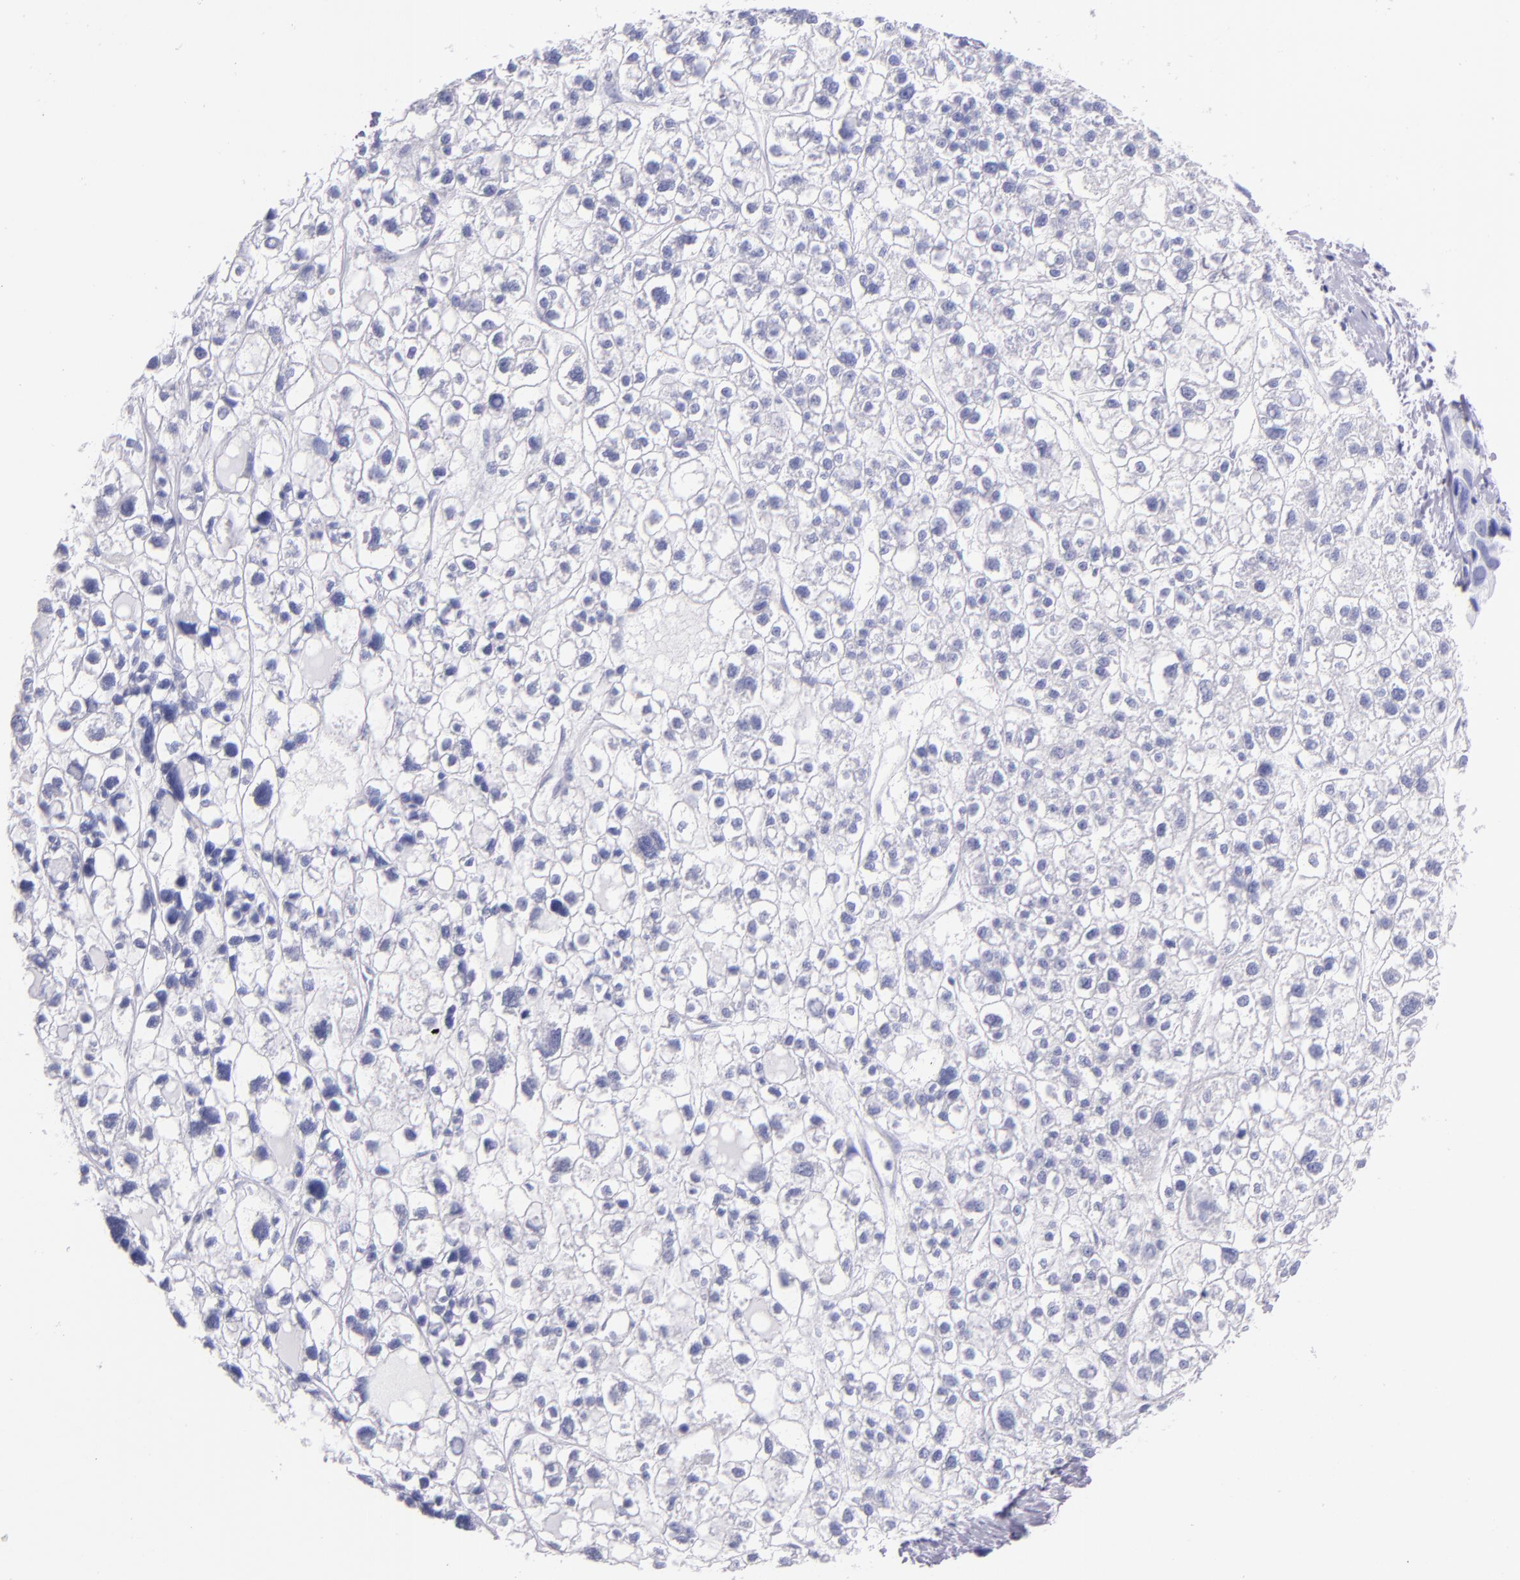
{"staining": {"intensity": "negative", "quantity": "none", "location": "none"}, "tissue": "liver cancer", "cell_type": "Tumor cells", "image_type": "cancer", "snomed": [{"axis": "morphology", "description": "Carcinoma, Hepatocellular, NOS"}, {"axis": "topography", "description": "Liver"}], "caption": "DAB immunohistochemical staining of hepatocellular carcinoma (liver) reveals no significant staining in tumor cells.", "gene": "SFTPA2", "patient": {"sex": "female", "age": 85}}